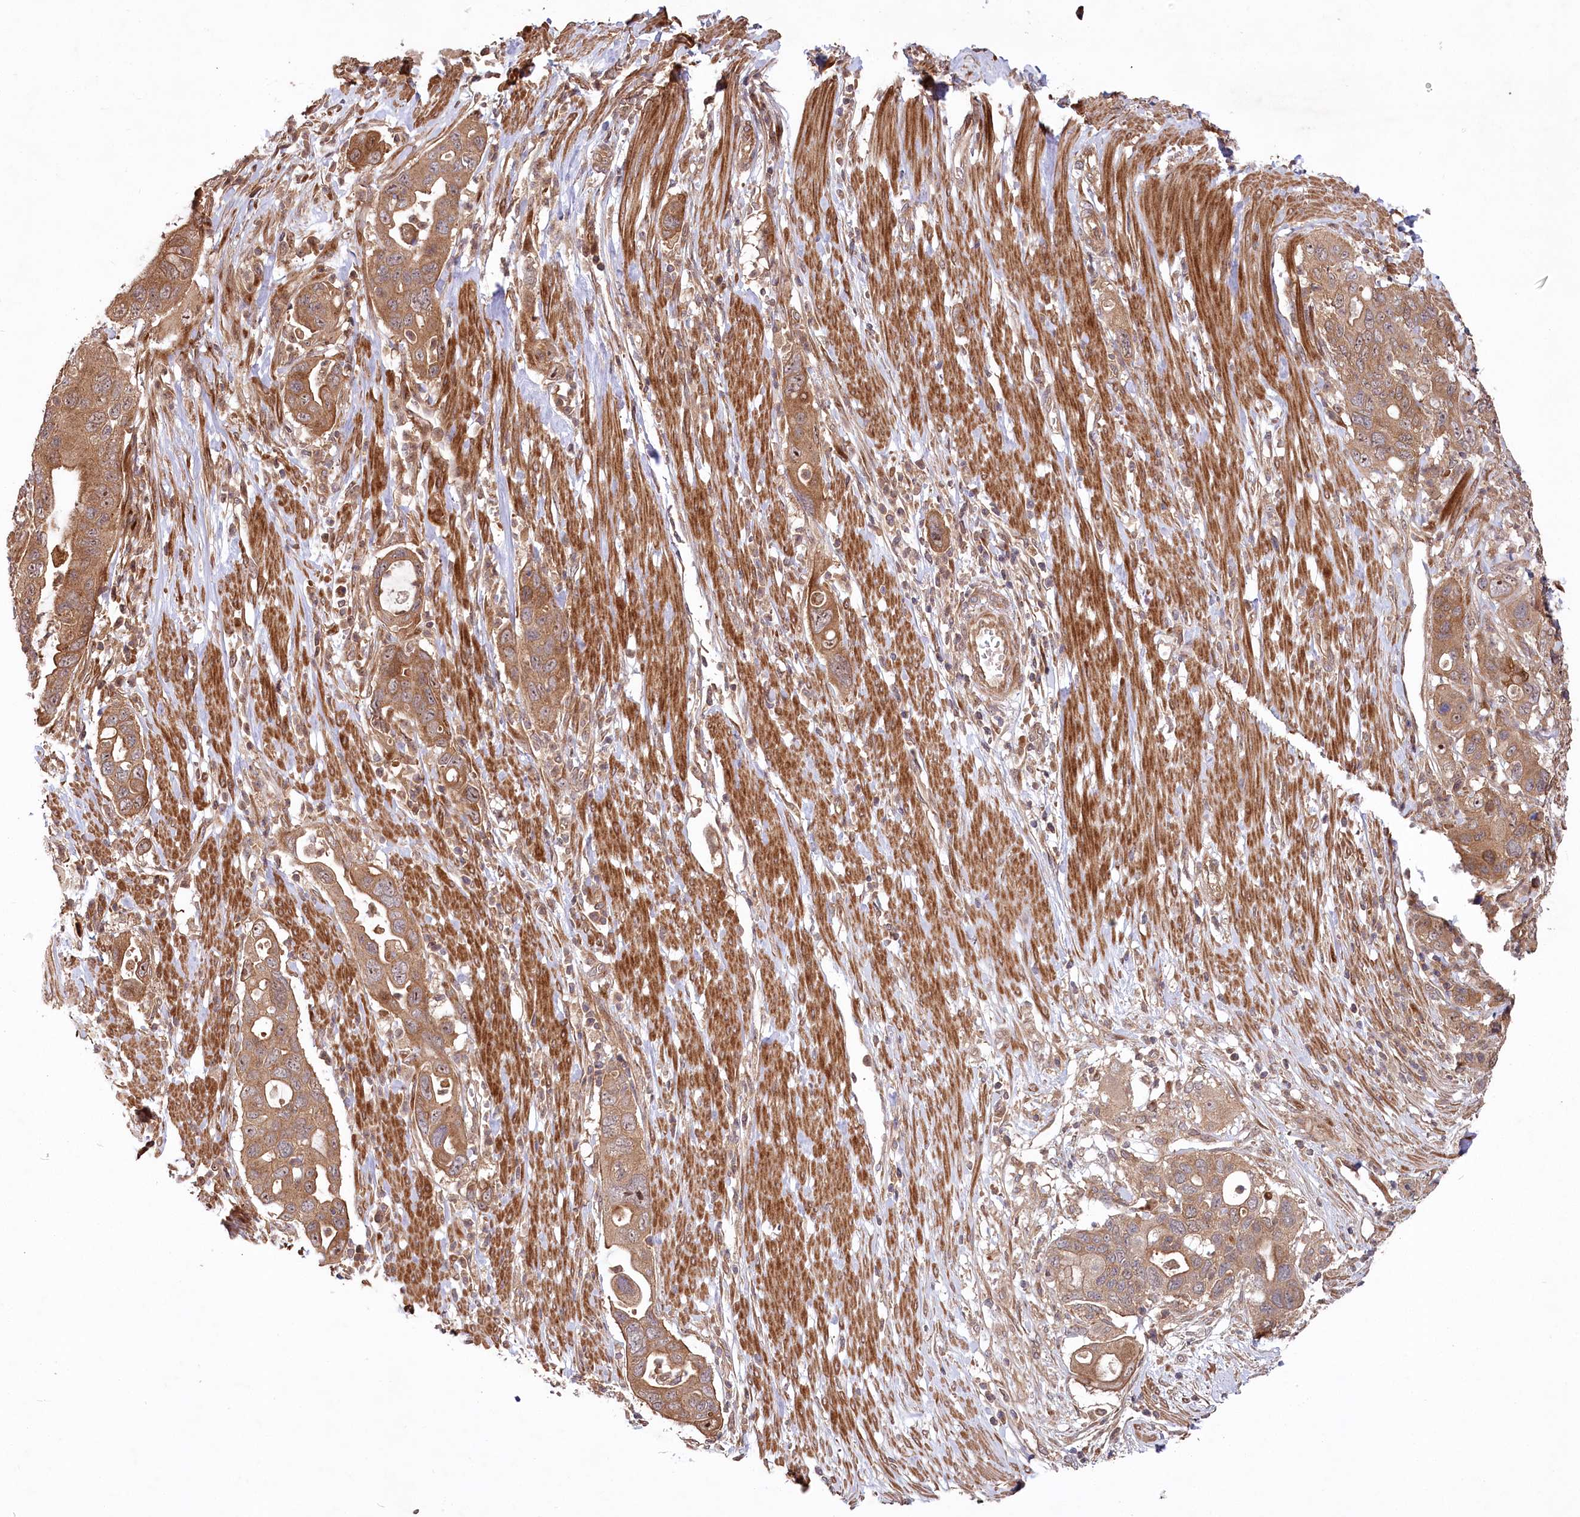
{"staining": {"intensity": "moderate", "quantity": ">75%", "location": "cytoplasmic/membranous,nuclear"}, "tissue": "pancreatic cancer", "cell_type": "Tumor cells", "image_type": "cancer", "snomed": [{"axis": "morphology", "description": "Adenocarcinoma, NOS"}, {"axis": "topography", "description": "Pancreas"}], "caption": "The histopathology image reveals a brown stain indicating the presence of a protein in the cytoplasmic/membranous and nuclear of tumor cells in pancreatic cancer.", "gene": "TBCA", "patient": {"sex": "female", "age": 71}}